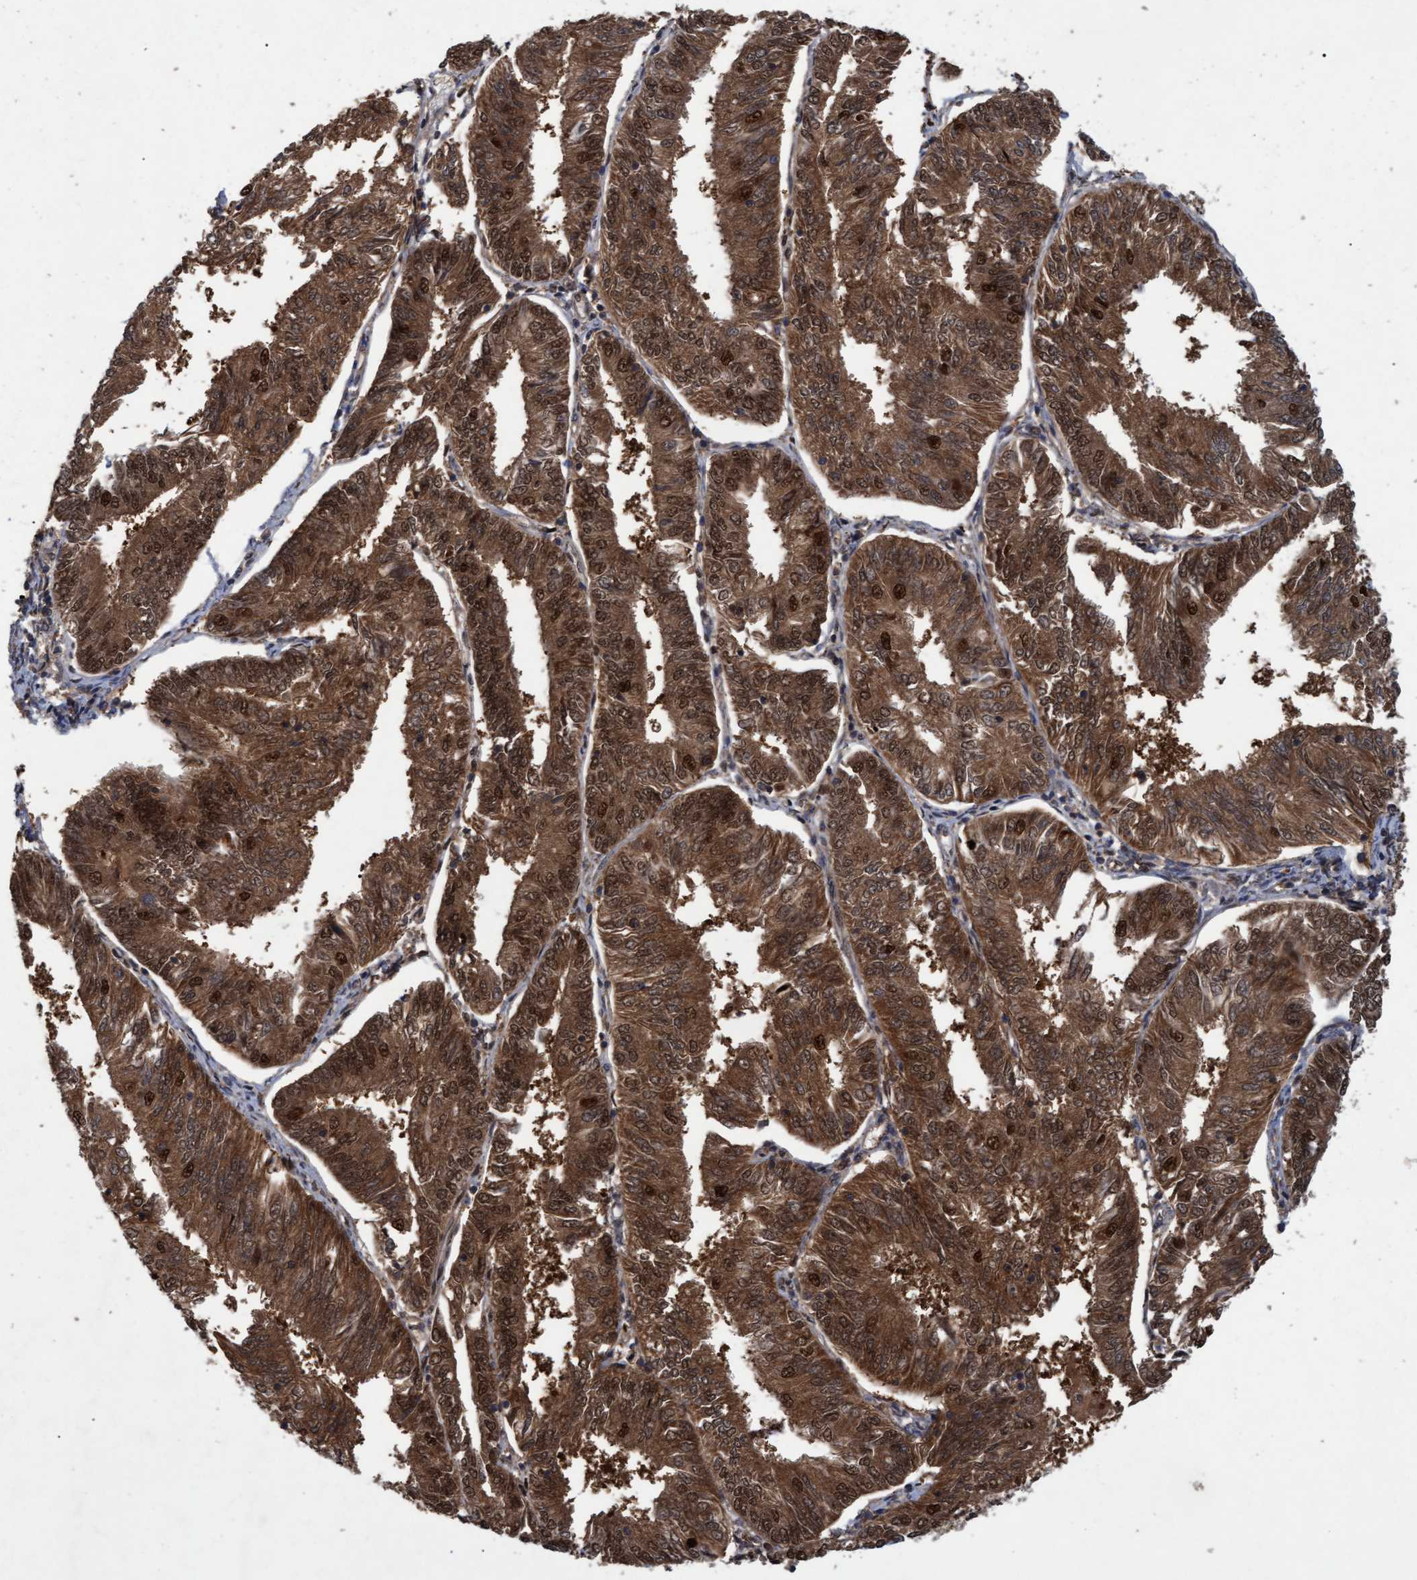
{"staining": {"intensity": "strong", "quantity": ">75%", "location": "cytoplasmic/membranous,nuclear"}, "tissue": "endometrial cancer", "cell_type": "Tumor cells", "image_type": "cancer", "snomed": [{"axis": "morphology", "description": "Adenocarcinoma, NOS"}, {"axis": "topography", "description": "Endometrium"}], "caption": "Protein staining by immunohistochemistry shows strong cytoplasmic/membranous and nuclear staining in about >75% of tumor cells in endometrial cancer (adenocarcinoma).", "gene": "PSMB6", "patient": {"sex": "female", "age": 58}}